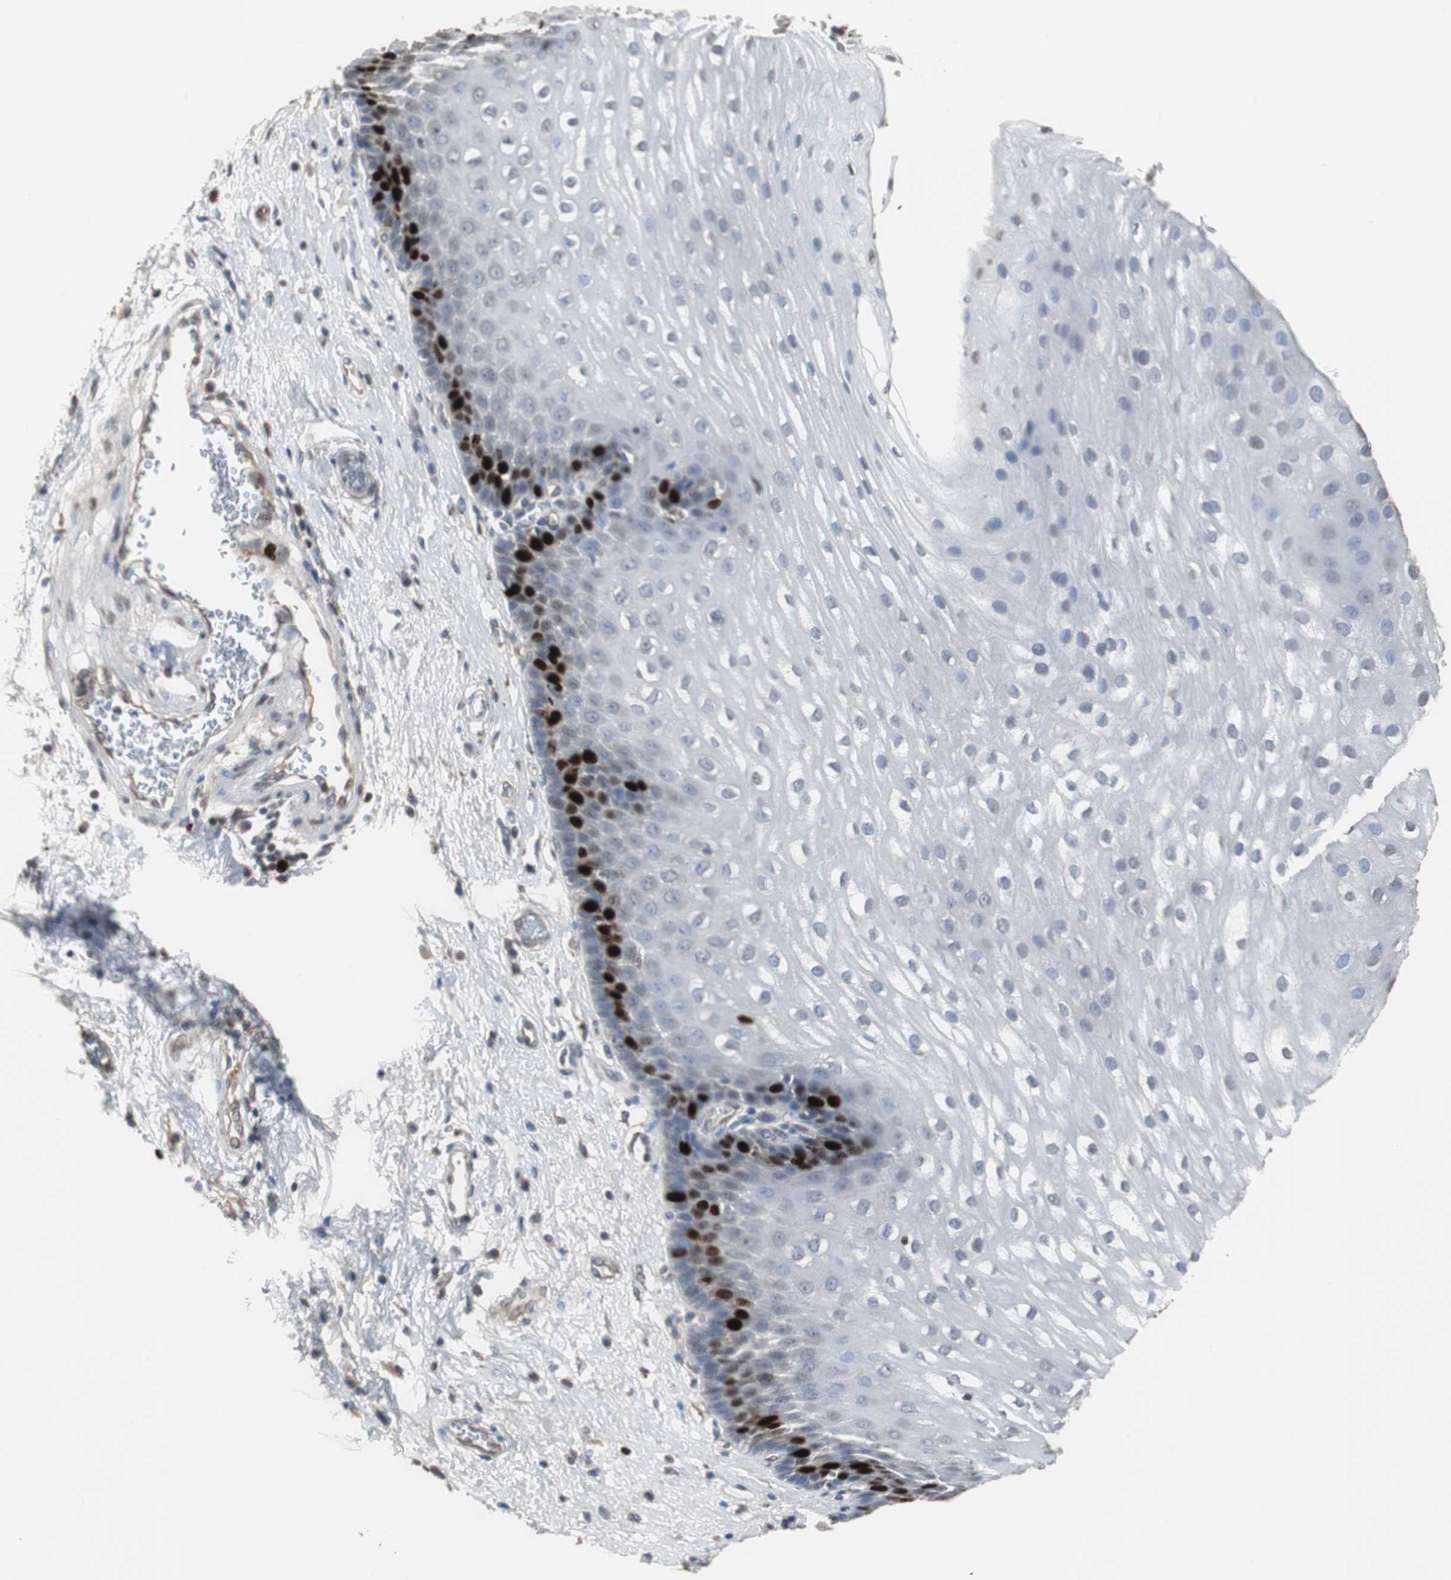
{"staining": {"intensity": "strong", "quantity": "<25%", "location": "nuclear"}, "tissue": "esophagus", "cell_type": "Squamous epithelial cells", "image_type": "normal", "snomed": [{"axis": "morphology", "description": "Normal tissue, NOS"}, {"axis": "topography", "description": "Esophagus"}], "caption": "Protein expression by IHC shows strong nuclear positivity in about <25% of squamous epithelial cells in unremarkable esophagus. (Stains: DAB in brown, nuclei in blue, Microscopy: brightfield microscopy at high magnification).", "gene": "TOP2A", "patient": {"sex": "male", "age": 48}}